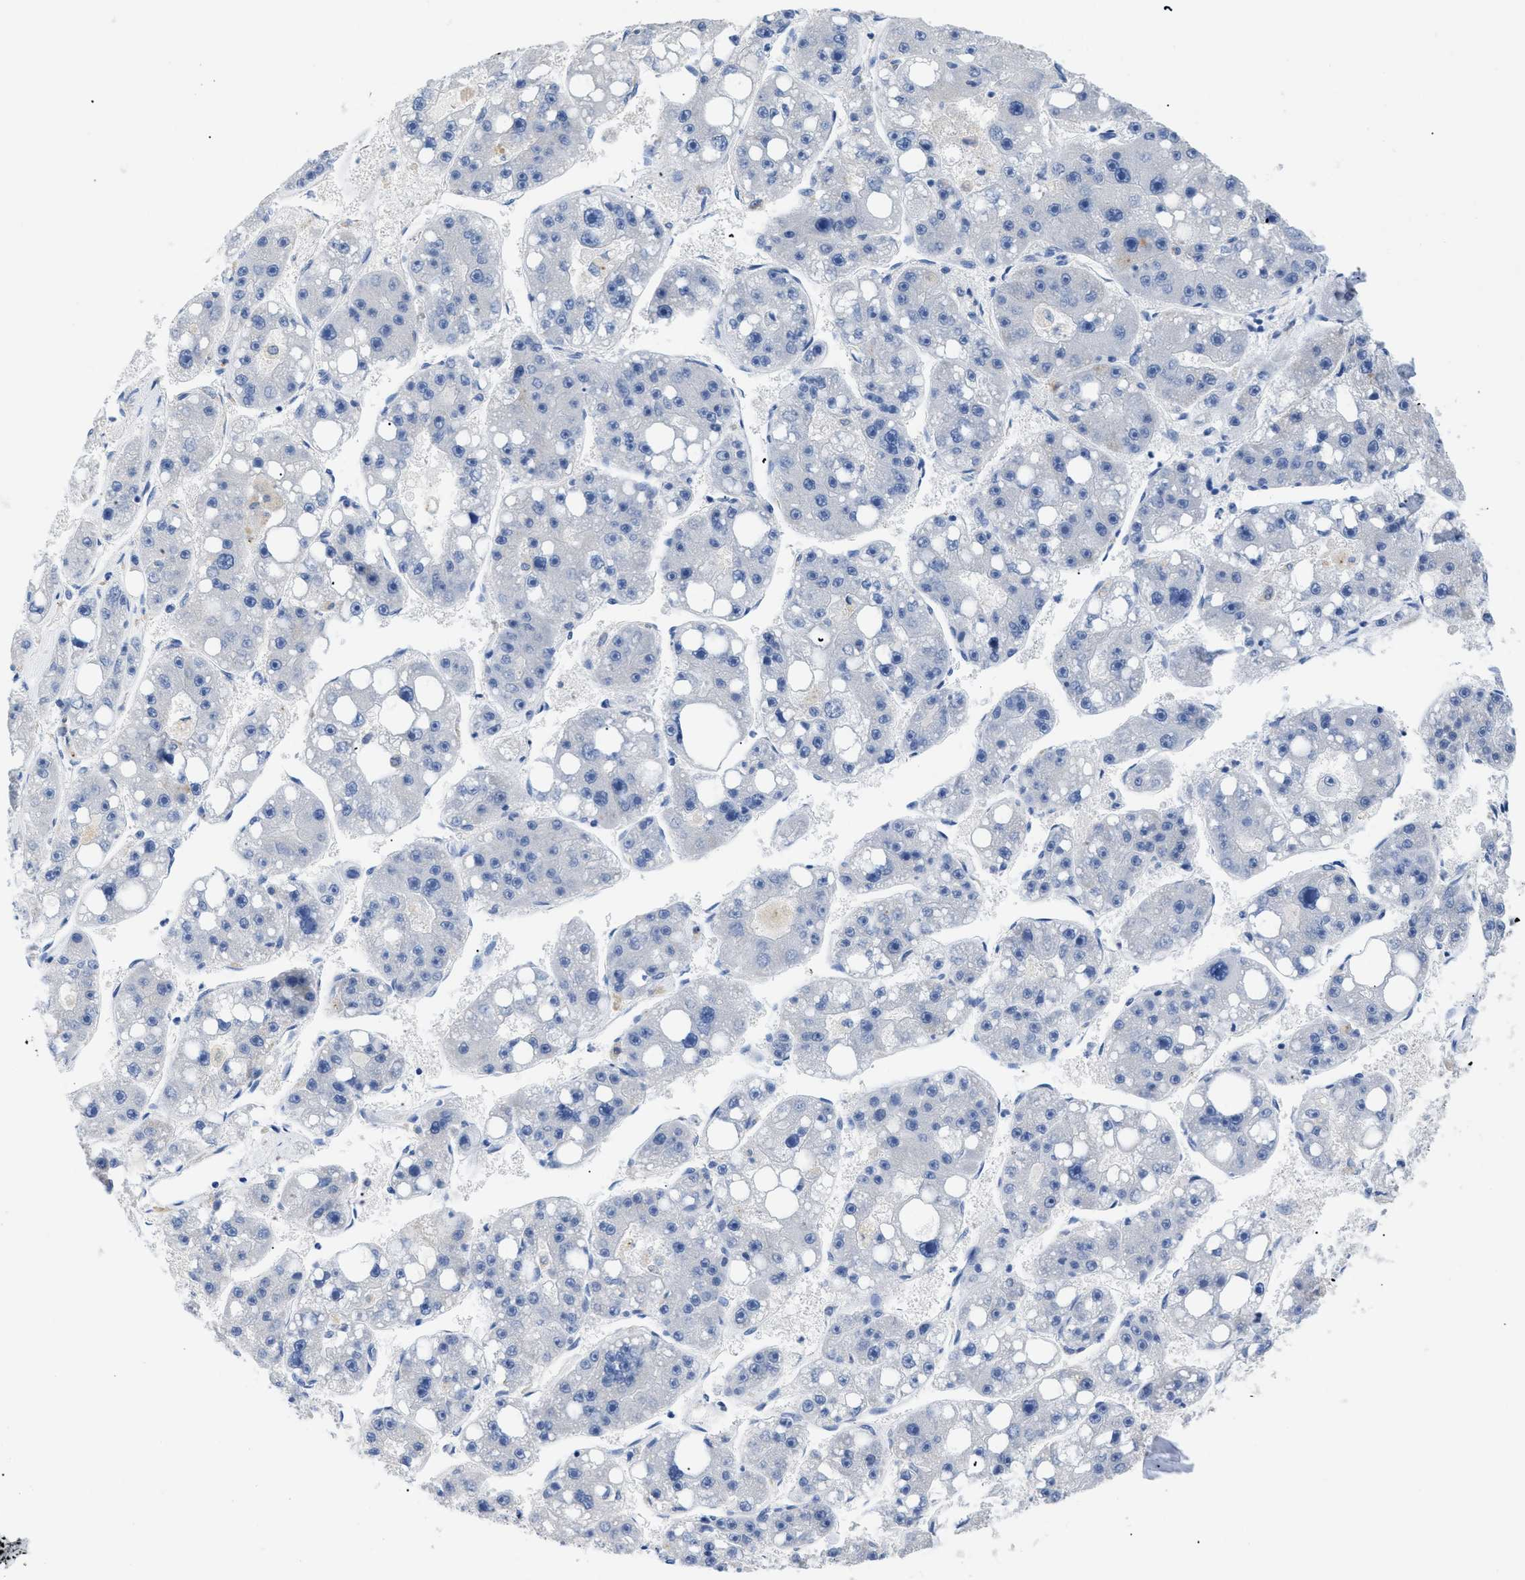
{"staining": {"intensity": "negative", "quantity": "none", "location": "none"}, "tissue": "liver cancer", "cell_type": "Tumor cells", "image_type": "cancer", "snomed": [{"axis": "morphology", "description": "Carcinoma, Hepatocellular, NOS"}, {"axis": "topography", "description": "Liver"}], "caption": "DAB immunohistochemical staining of liver cancer (hepatocellular carcinoma) shows no significant expression in tumor cells.", "gene": "APOBEC2", "patient": {"sex": "female", "age": 61}}